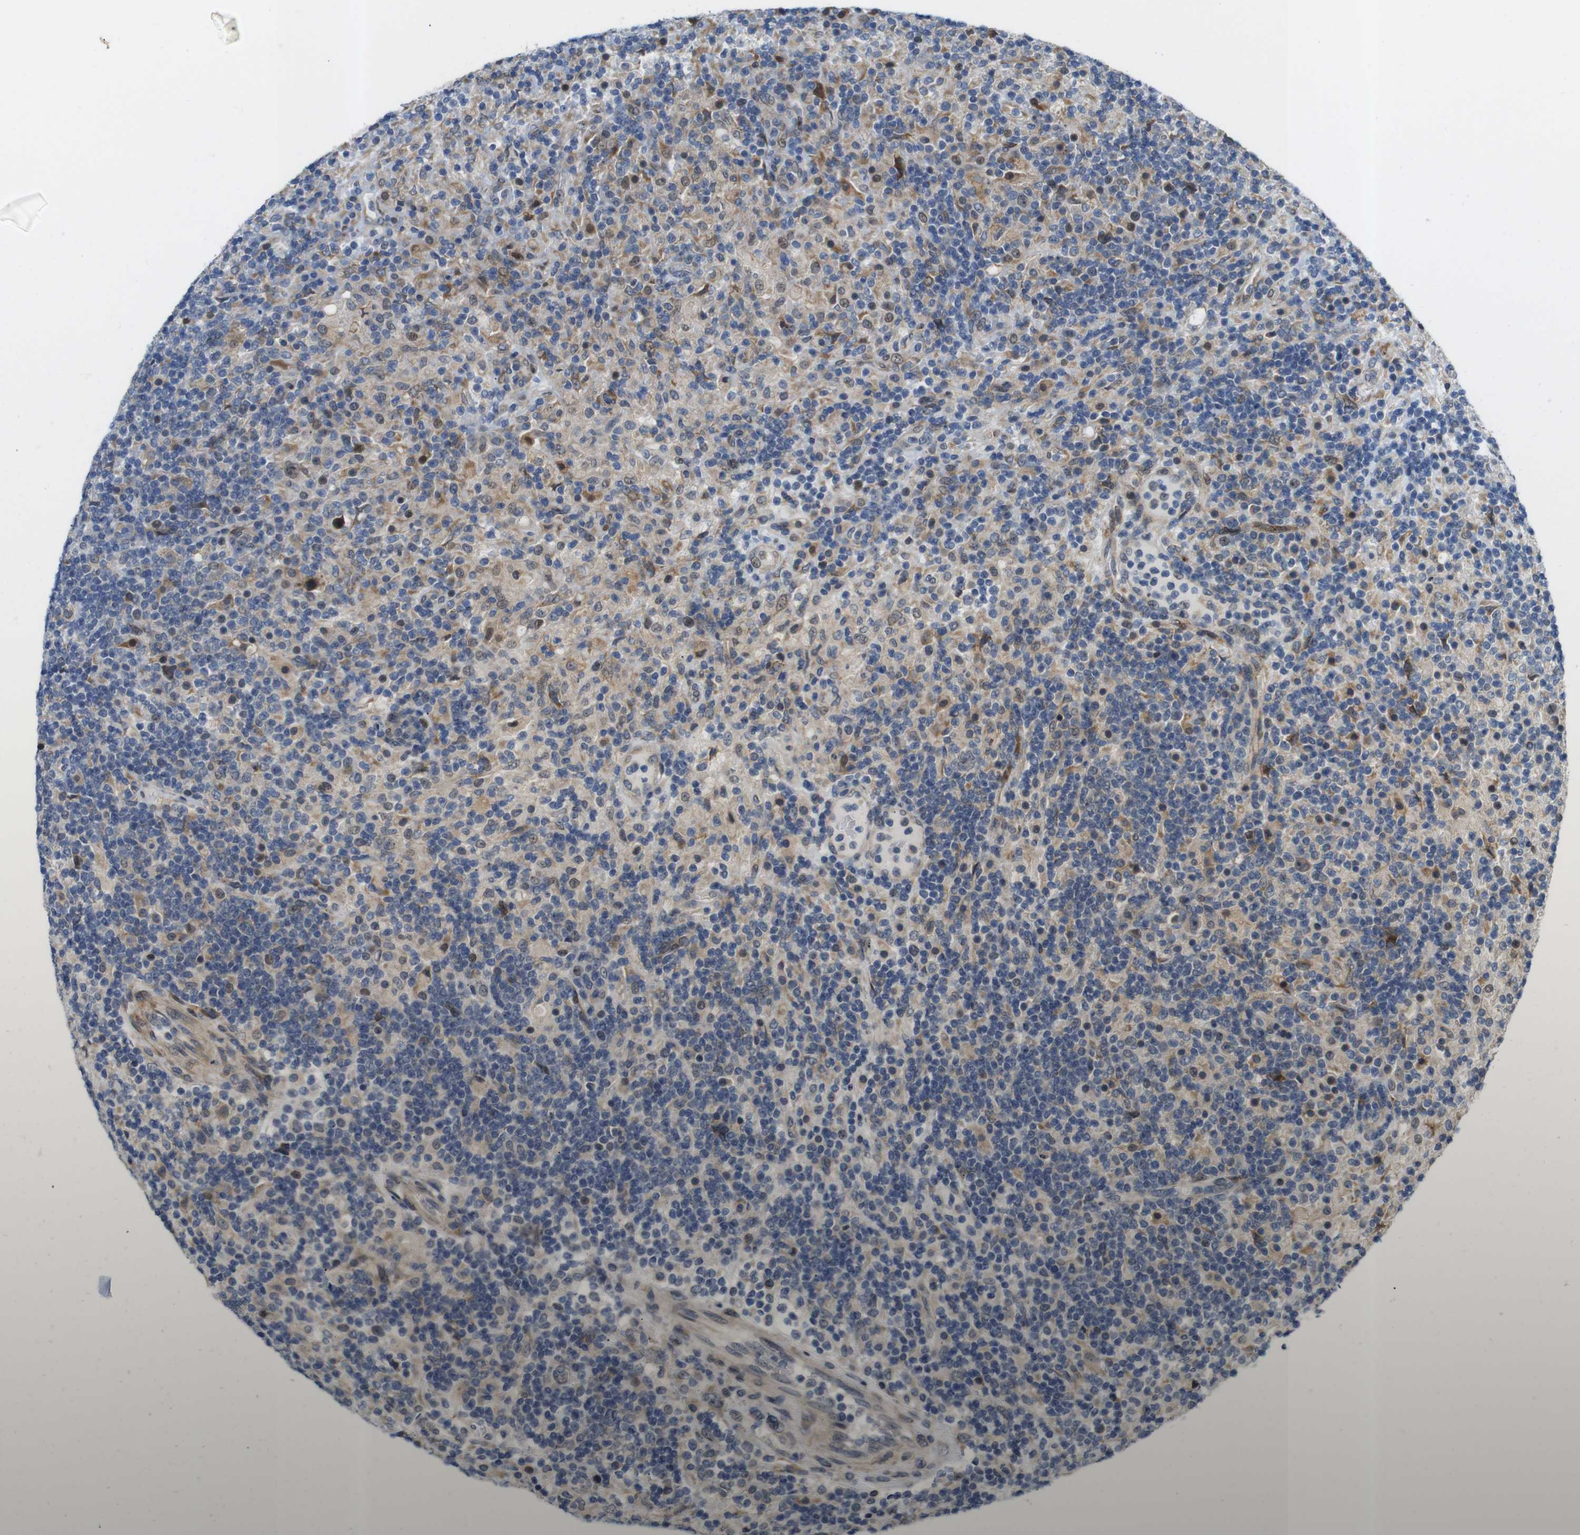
{"staining": {"intensity": "weak", "quantity": "<25%", "location": "cytoplasmic/membranous,nuclear"}, "tissue": "lymphoma", "cell_type": "Tumor cells", "image_type": "cancer", "snomed": [{"axis": "morphology", "description": "Hodgkin's disease, NOS"}, {"axis": "topography", "description": "Lymph node"}], "caption": "Hodgkin's disease stained for a protein using IHC displays no expression tumor cells.", "gene": "P3H2", "patient": {"sex": "male", "age": 70}}